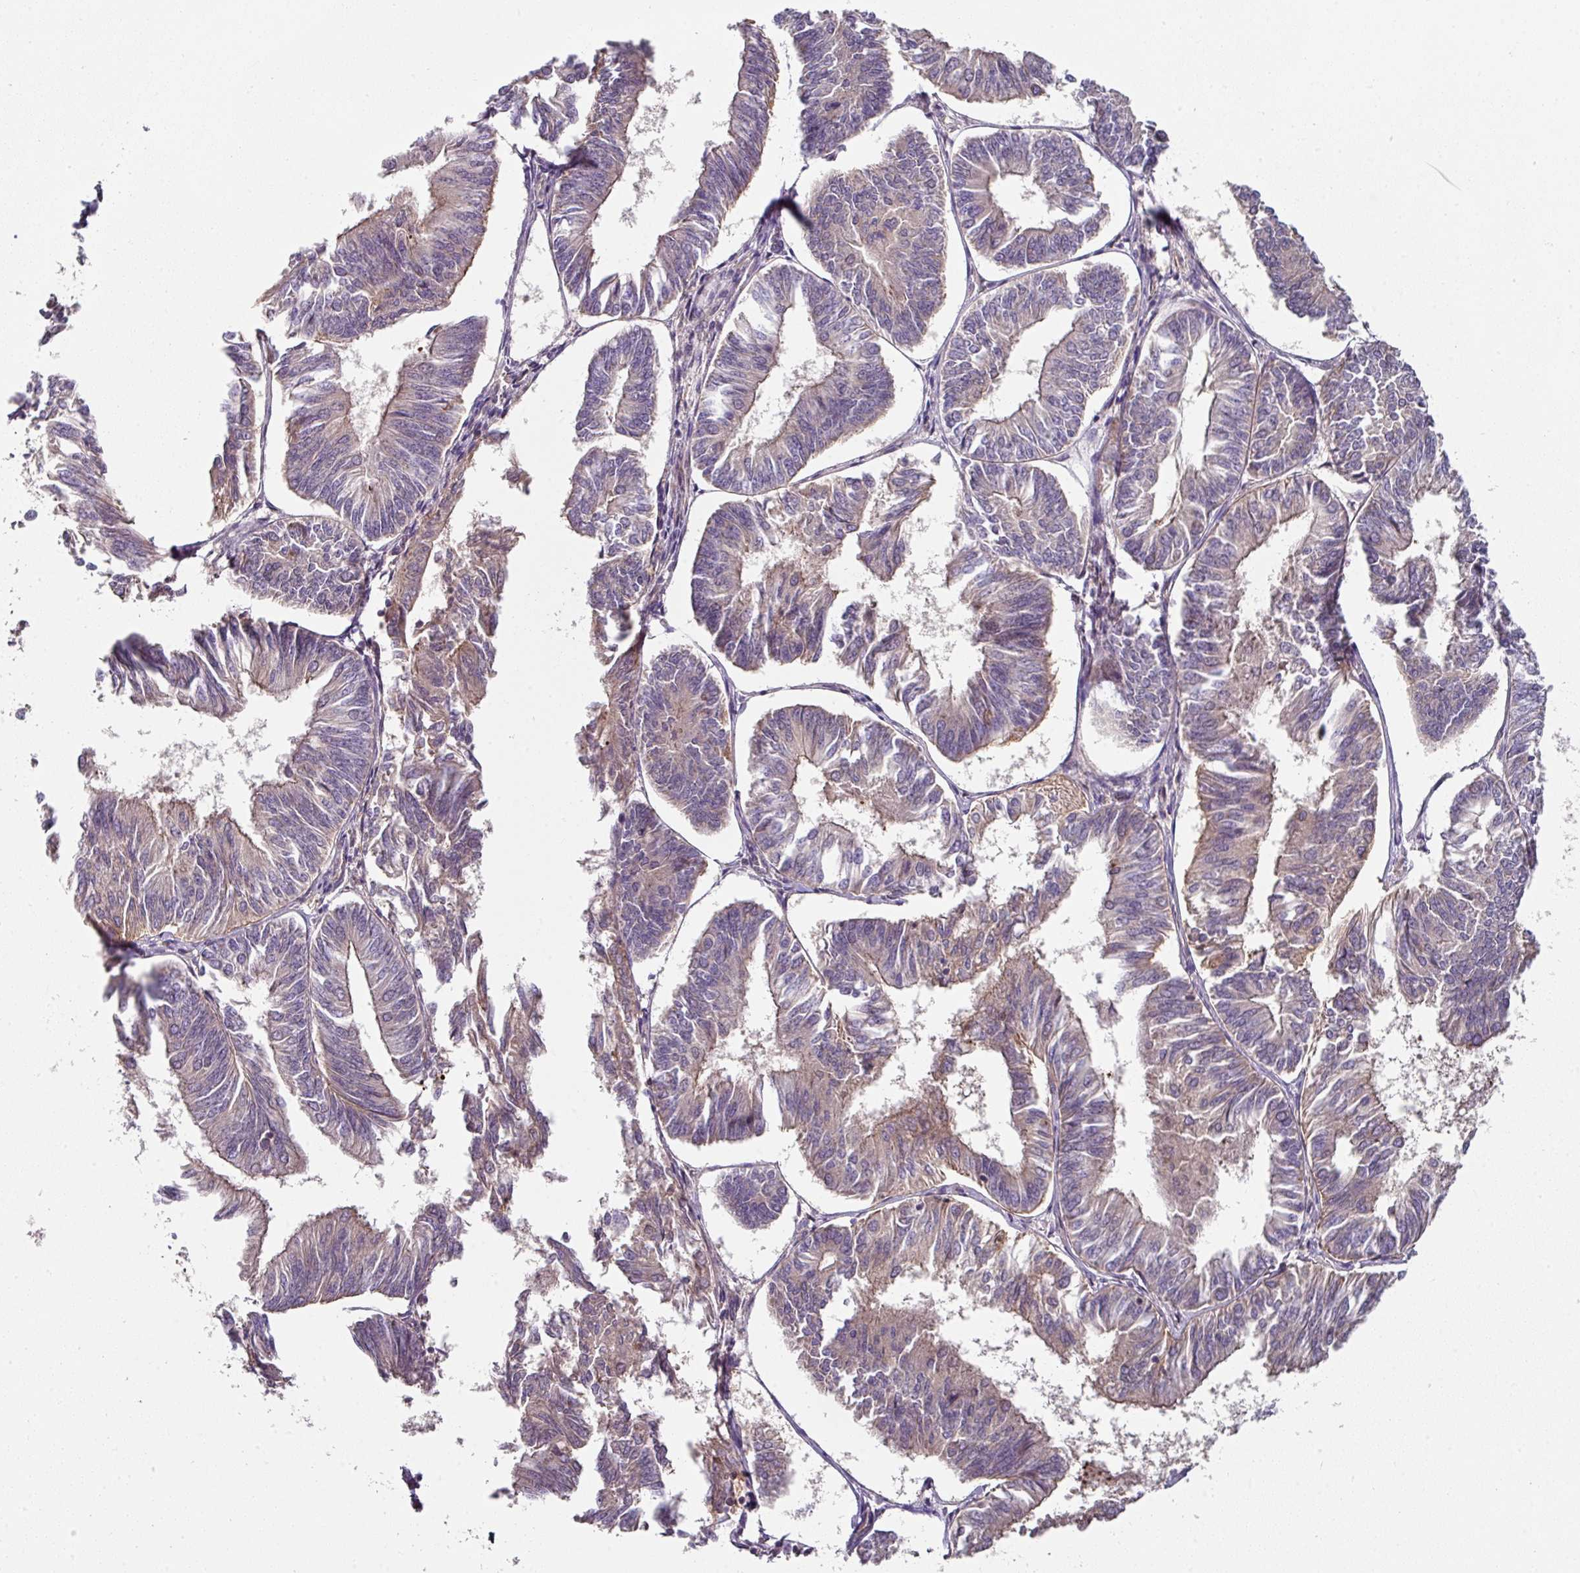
{"staining": {"intensity": "negative", "quantity": "none", "location": "none"}, "tissue": "endometrial cancer", "cell_type": "Tumor cells", "image_type": "cancer", "snomed": [{"axis": "morphology", "description": "Adenocarcinoma, NOS"}, {"axis": "topography", "description": "Endometrium"}], "caption": "Endometrial cancer (adenocarcinoma) stained for a protein using immunohistochemistry (IHC) demonstrates no positivity tumor cells.", "gene": "C4orf48", "patient": {"sex": "female", "age": 58}}